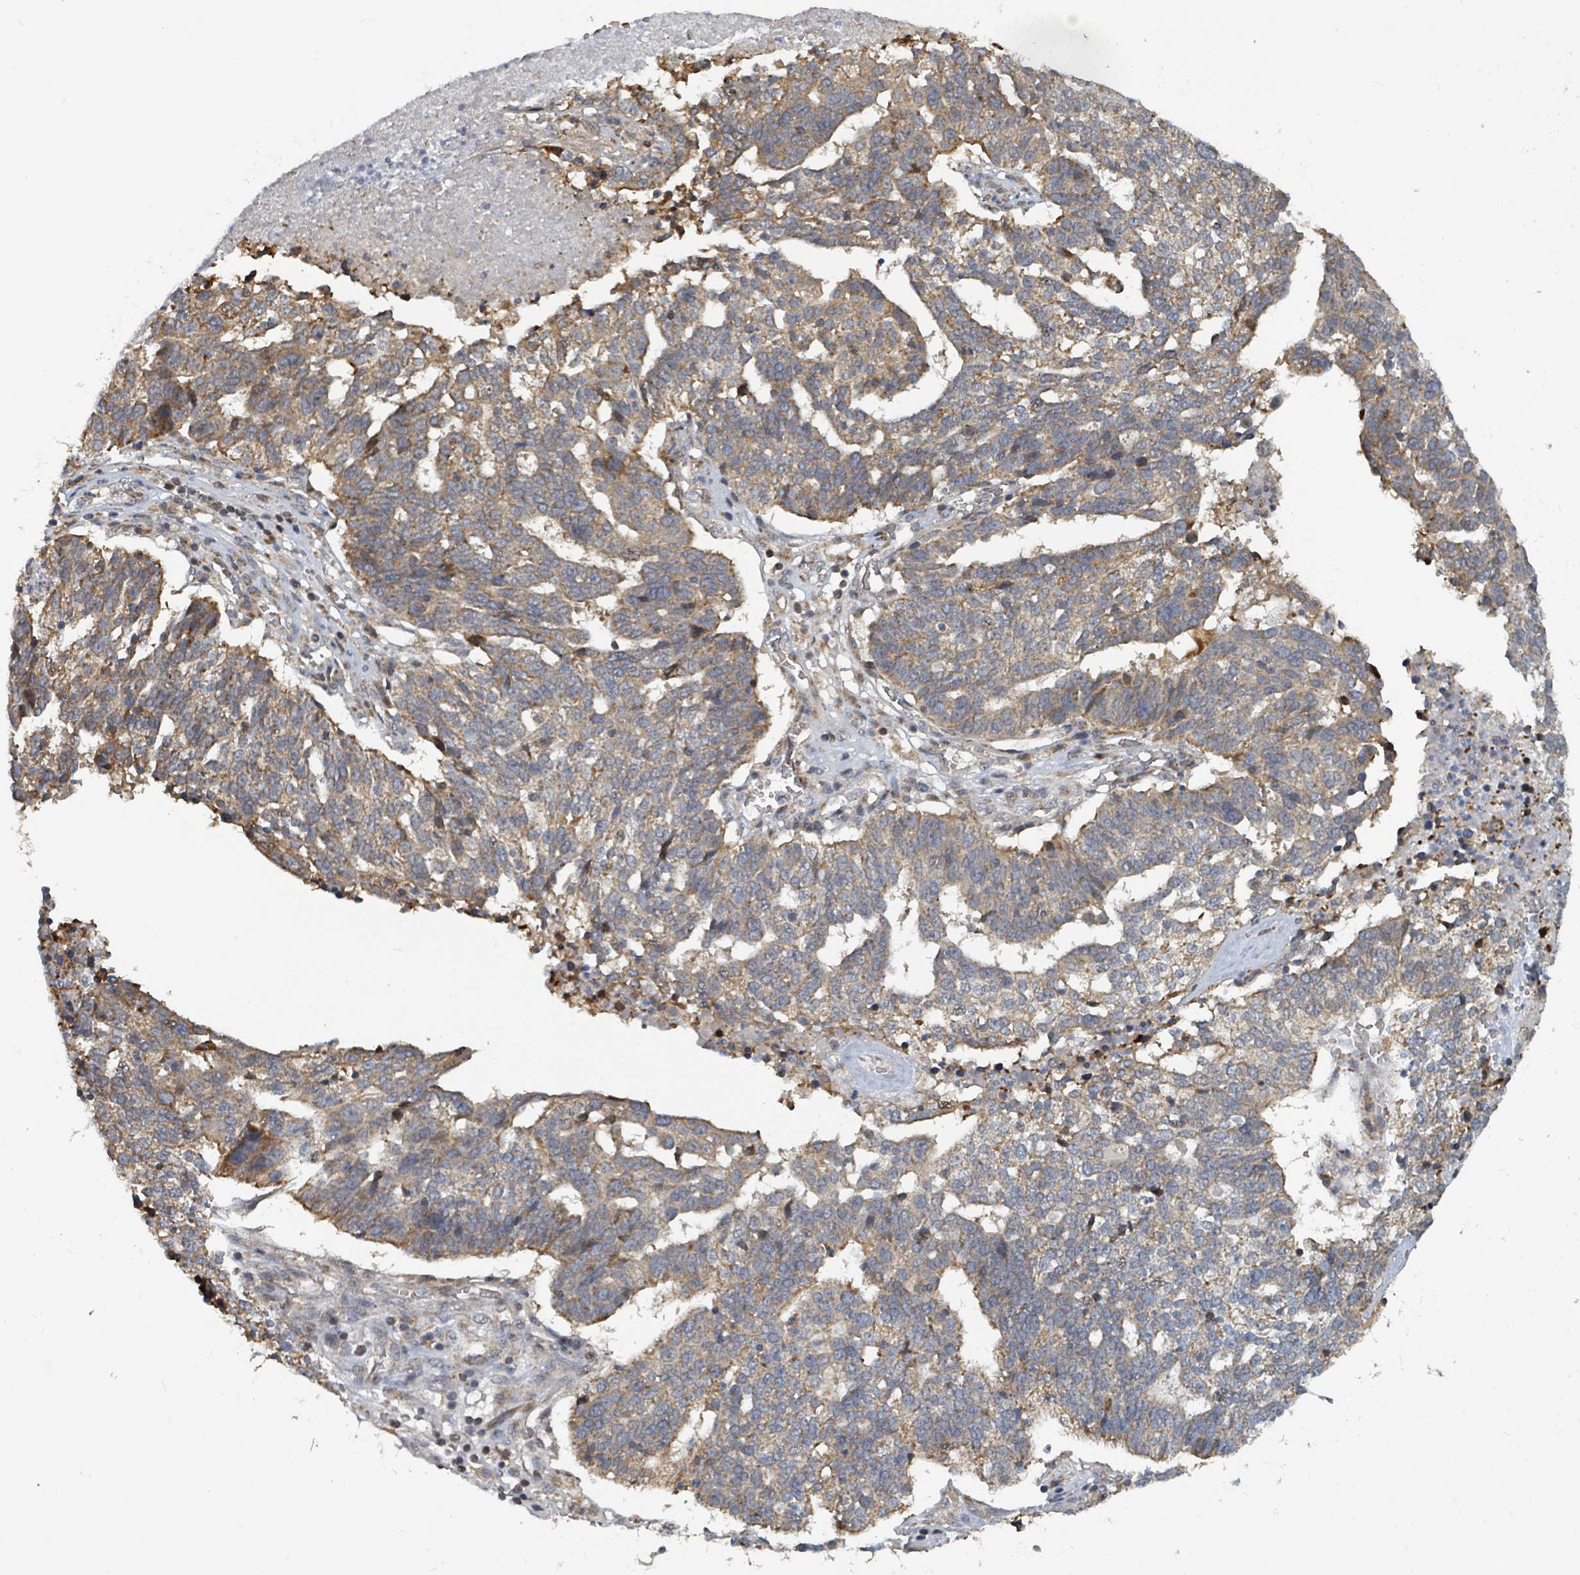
{"staining": {"intensity": "moderate", "quantity": ">75%", "location": "cytoplasmic/membranous"}, "tissue": "ovarian cancer", "cell_type": "Tumor cells", "image_type": "cancer", "snomed": [{"axis": "morphology", "description": "Cystadenocarcinoma, serous, NOS"}, {"axis": "topography", "description": "Ovary"}], "caption": "There is medium levels of moderate cytoplasmic/membranous expression in tumor cells of ovarian cancer, as demonstrated by immunohistochemical staining (brown color).", "gene": "HIVEP1", "patient": {"sex": "female", "age": 59}}